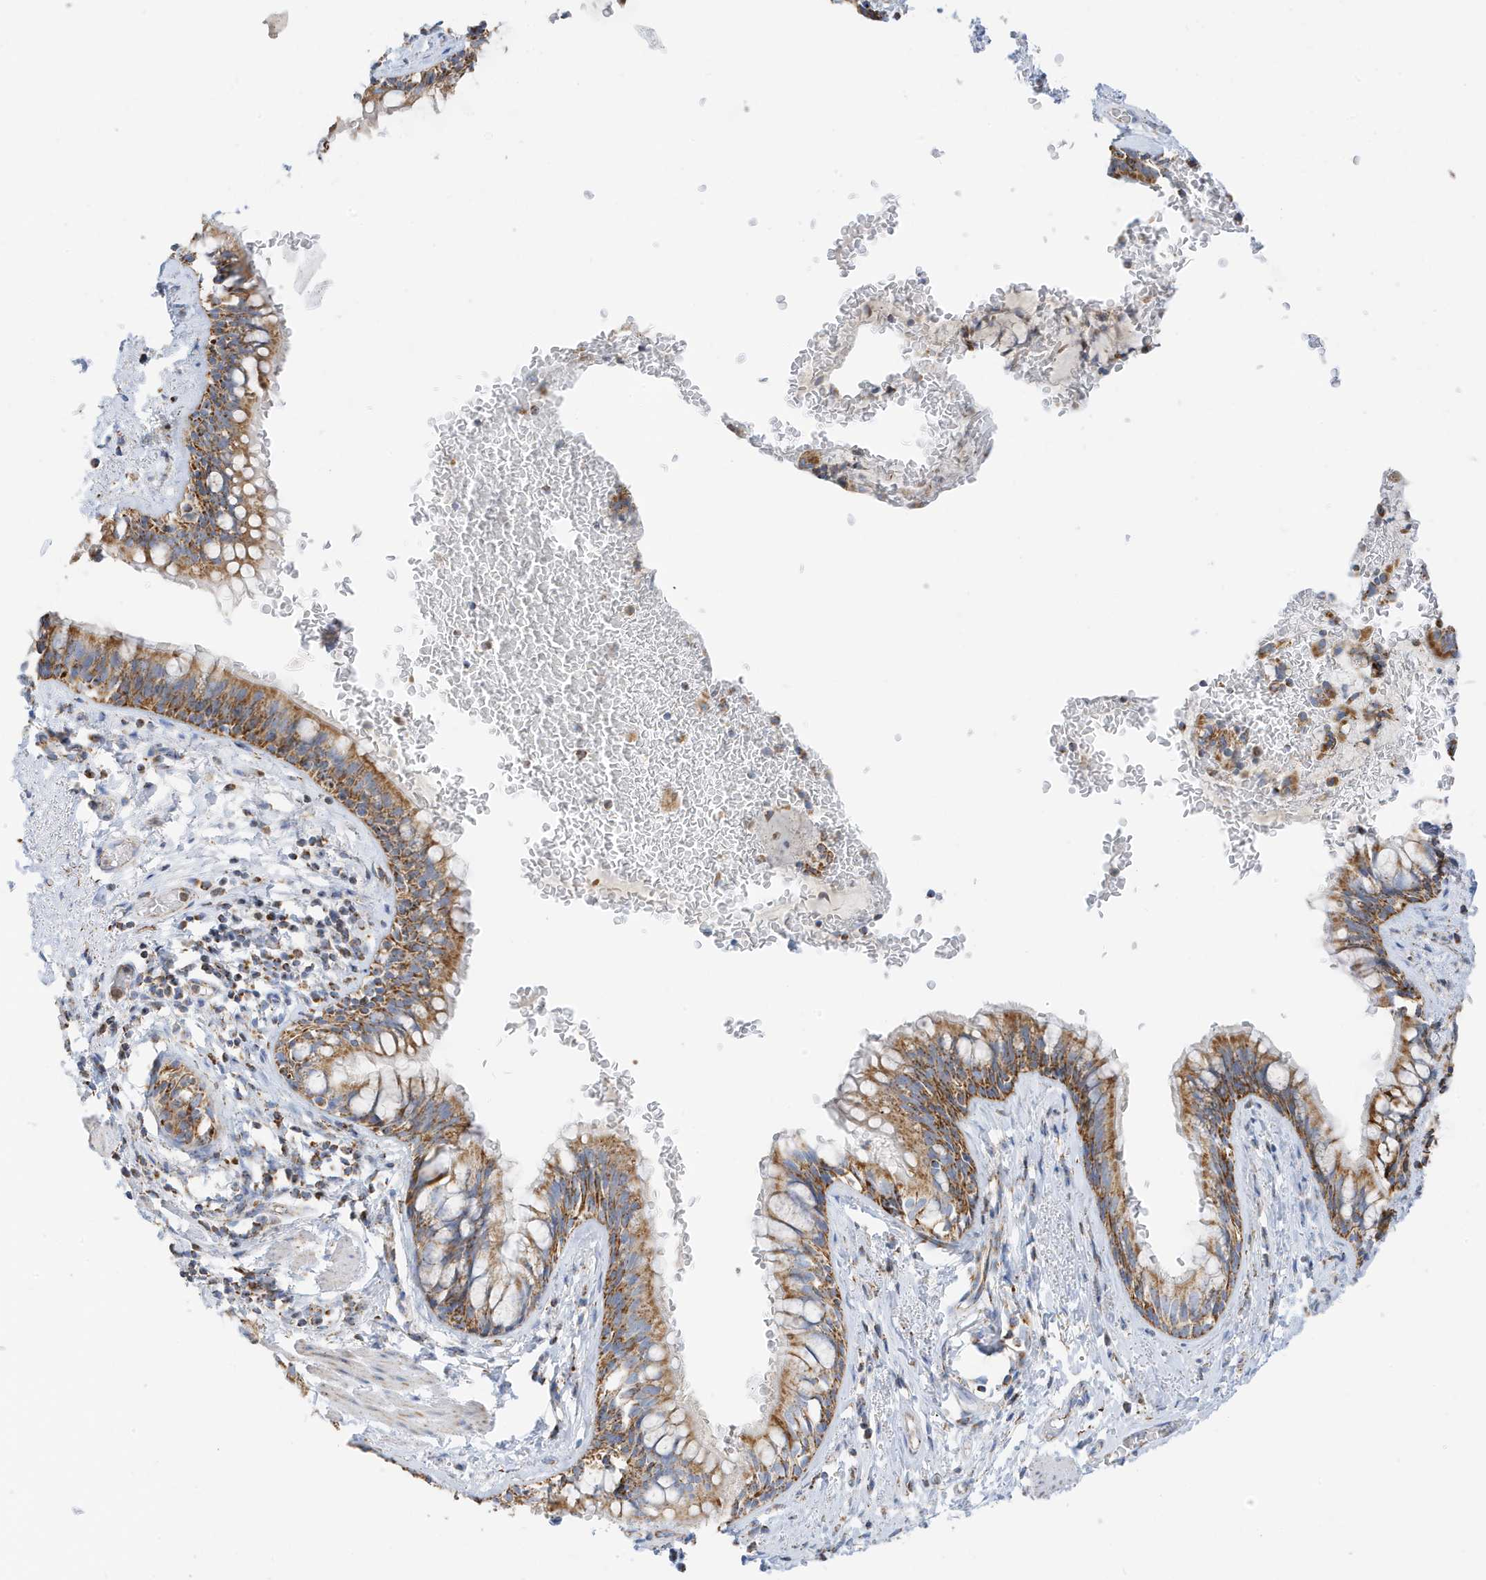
{"staining": {"intensity": "strong", "quantity": ">75%", "location": "cytoplasmic/membranous"}, "tissue": "bronchus", "cell_type": "Respiratory epithelial cells", "image_type": "normal", "snomed": [{"axis": "morphology", "description": "Normal tissue, NOS"}, {"axis": "topography", "description": "Cartilage tissue"}, {"axis": "topography", "description": "Bronchus"}], "caption": "Protein staining shows strong cytoplasmic/membranous staining in about >75% of respiratory epithelial cells in normal bronchus.", "gene": "CAPN13", "patient": {"sex": "female", "age": 36}}